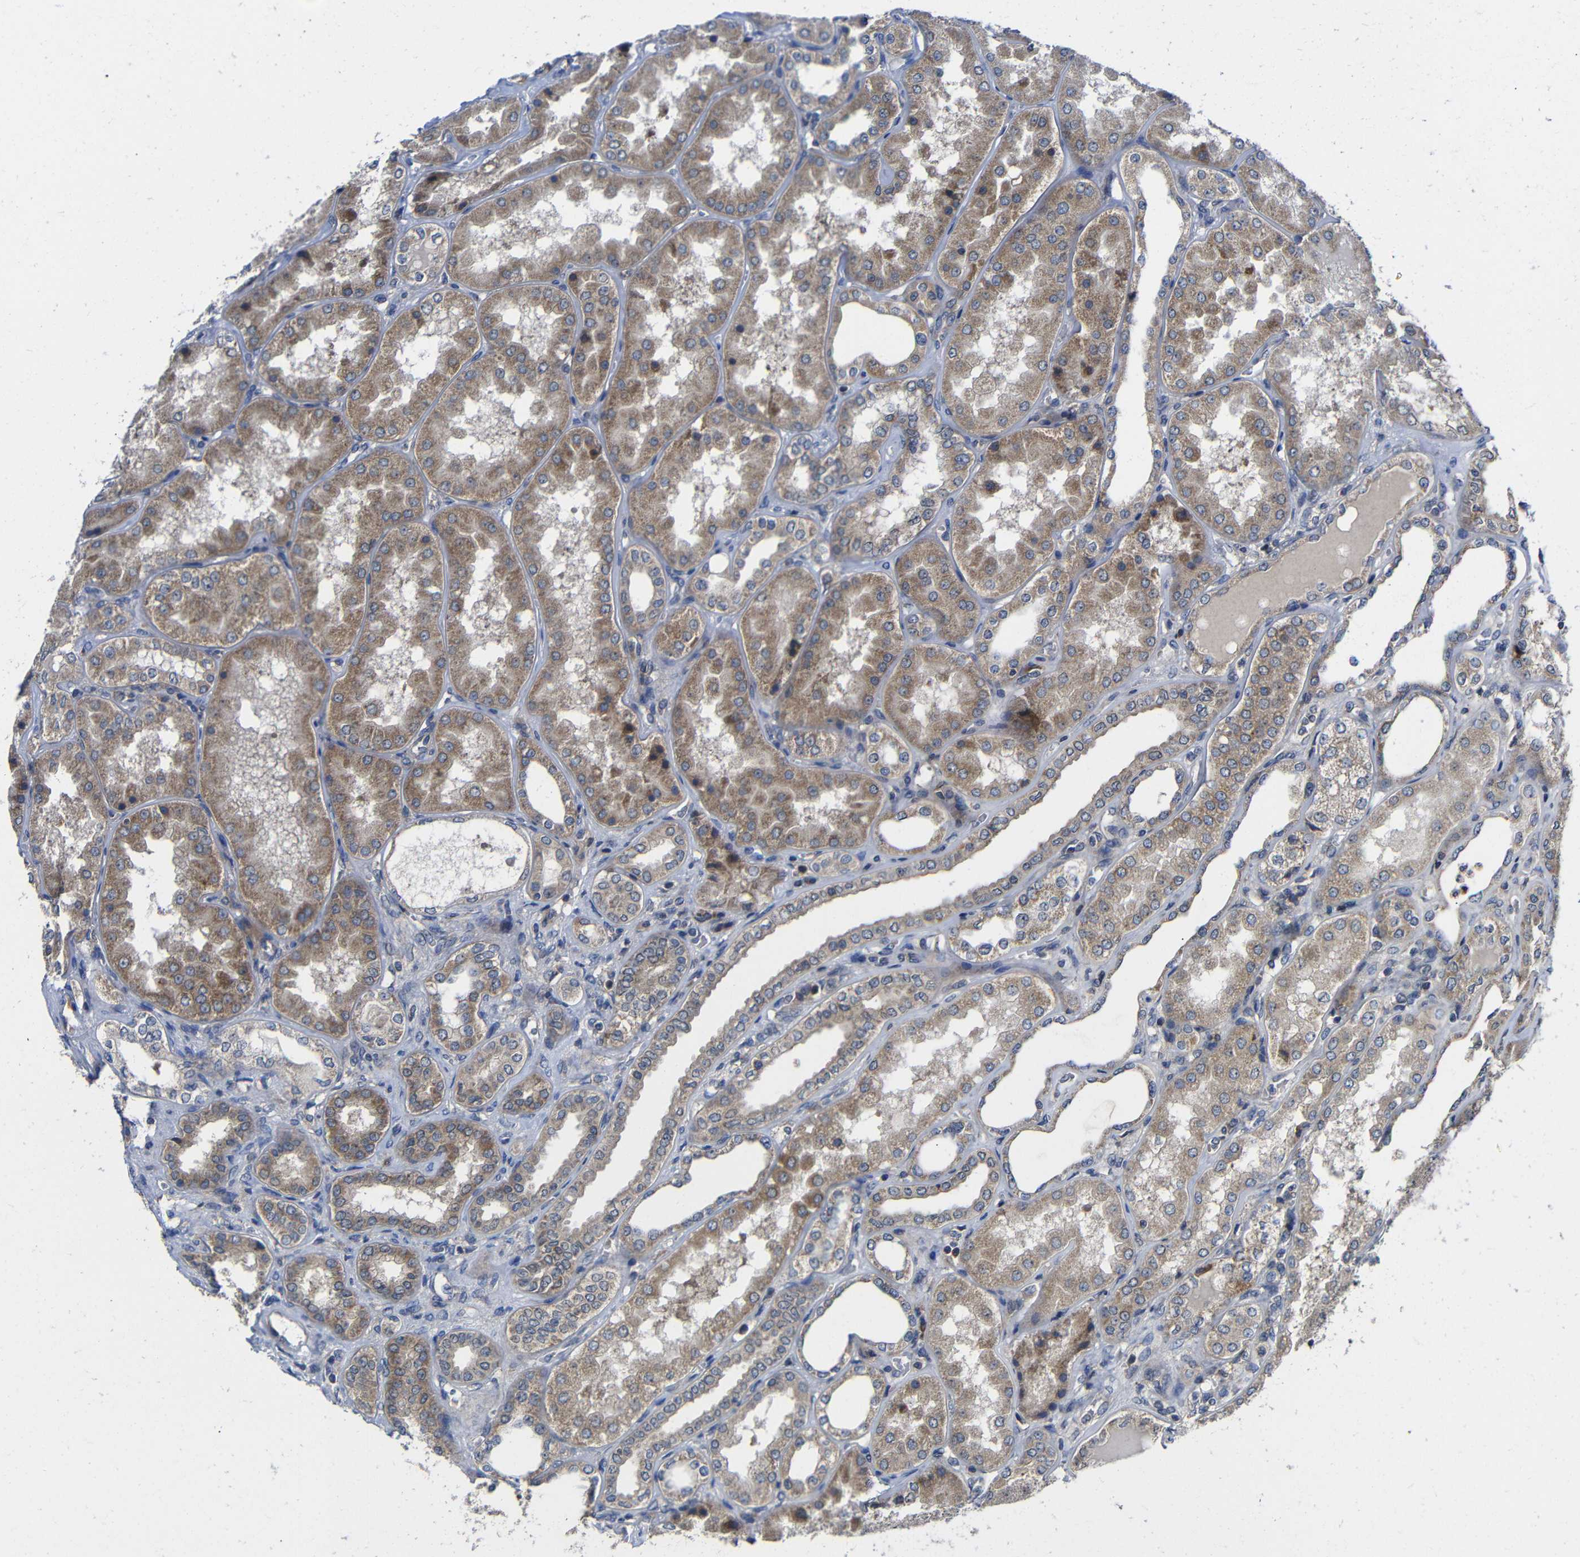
{"staining": {"intensity": "moderate", "quantity": ">75%", "location": "cytoplasmic/membranous"}, "tissue": "kidney", "cell_type": "Cells in glomeruli", "image_type": "normal", "snomed": [{"axis": "morphology", "description": "Normal tissue, NOS"}, {"axis": "topography", "description": "Kidney"}], "caption": "Protein expression by immunohistochemistry demonstrates moderate cytoplasmic/membranous expression in approximately >75% of cells in glomeruli in normal kidney. The staining is performed using DAB brown chromogen to label protein expression. The nuclei are counter-stained blue using hematoxylin.", "gene": "LPAR5", "patient": {"sex": "female", "age": 56}}